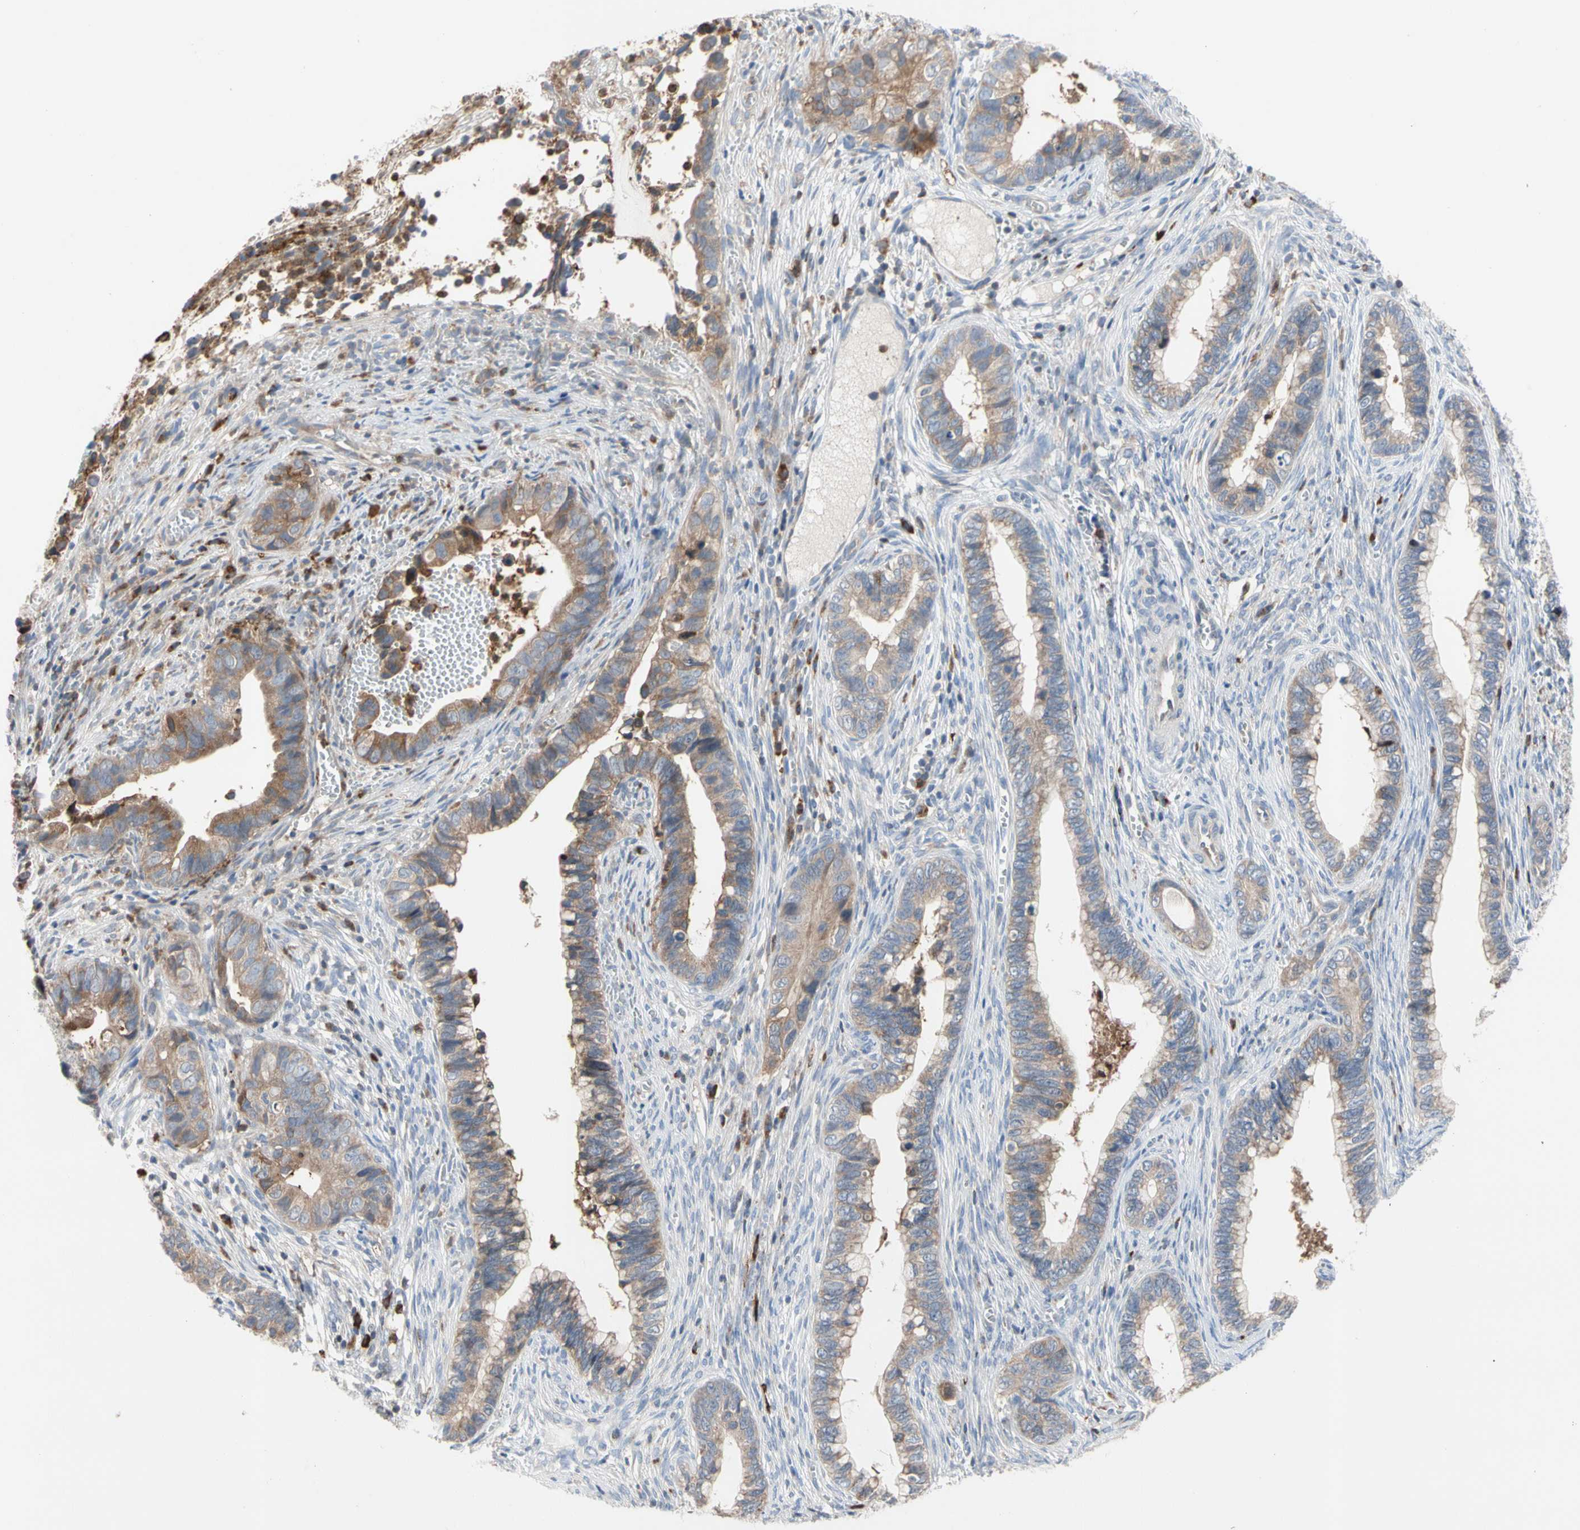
{"staining": {"intensity": "moderate", "quantity": ">75%", "location": "cytoplasmic/membranous"}, "tissue": "cervical cancer", "cell_type": "Tumor cells", "image_type": "cancer", "snomed": [{"axis": "morphology", "description": "Adenocarcinoma, NOS"}, {"axis": "topography", "description": "Cervix"}], "caption": "An image of human cervical adenocarcinoma stained for a protein exhibits moderate cytoplasmic/membranous brown staining in tumor cells. Ihc stains the protein in brown and the nuclei are stained blue.", "gene": "MCL1", "patient": {"sex": "female", "age": 44}}